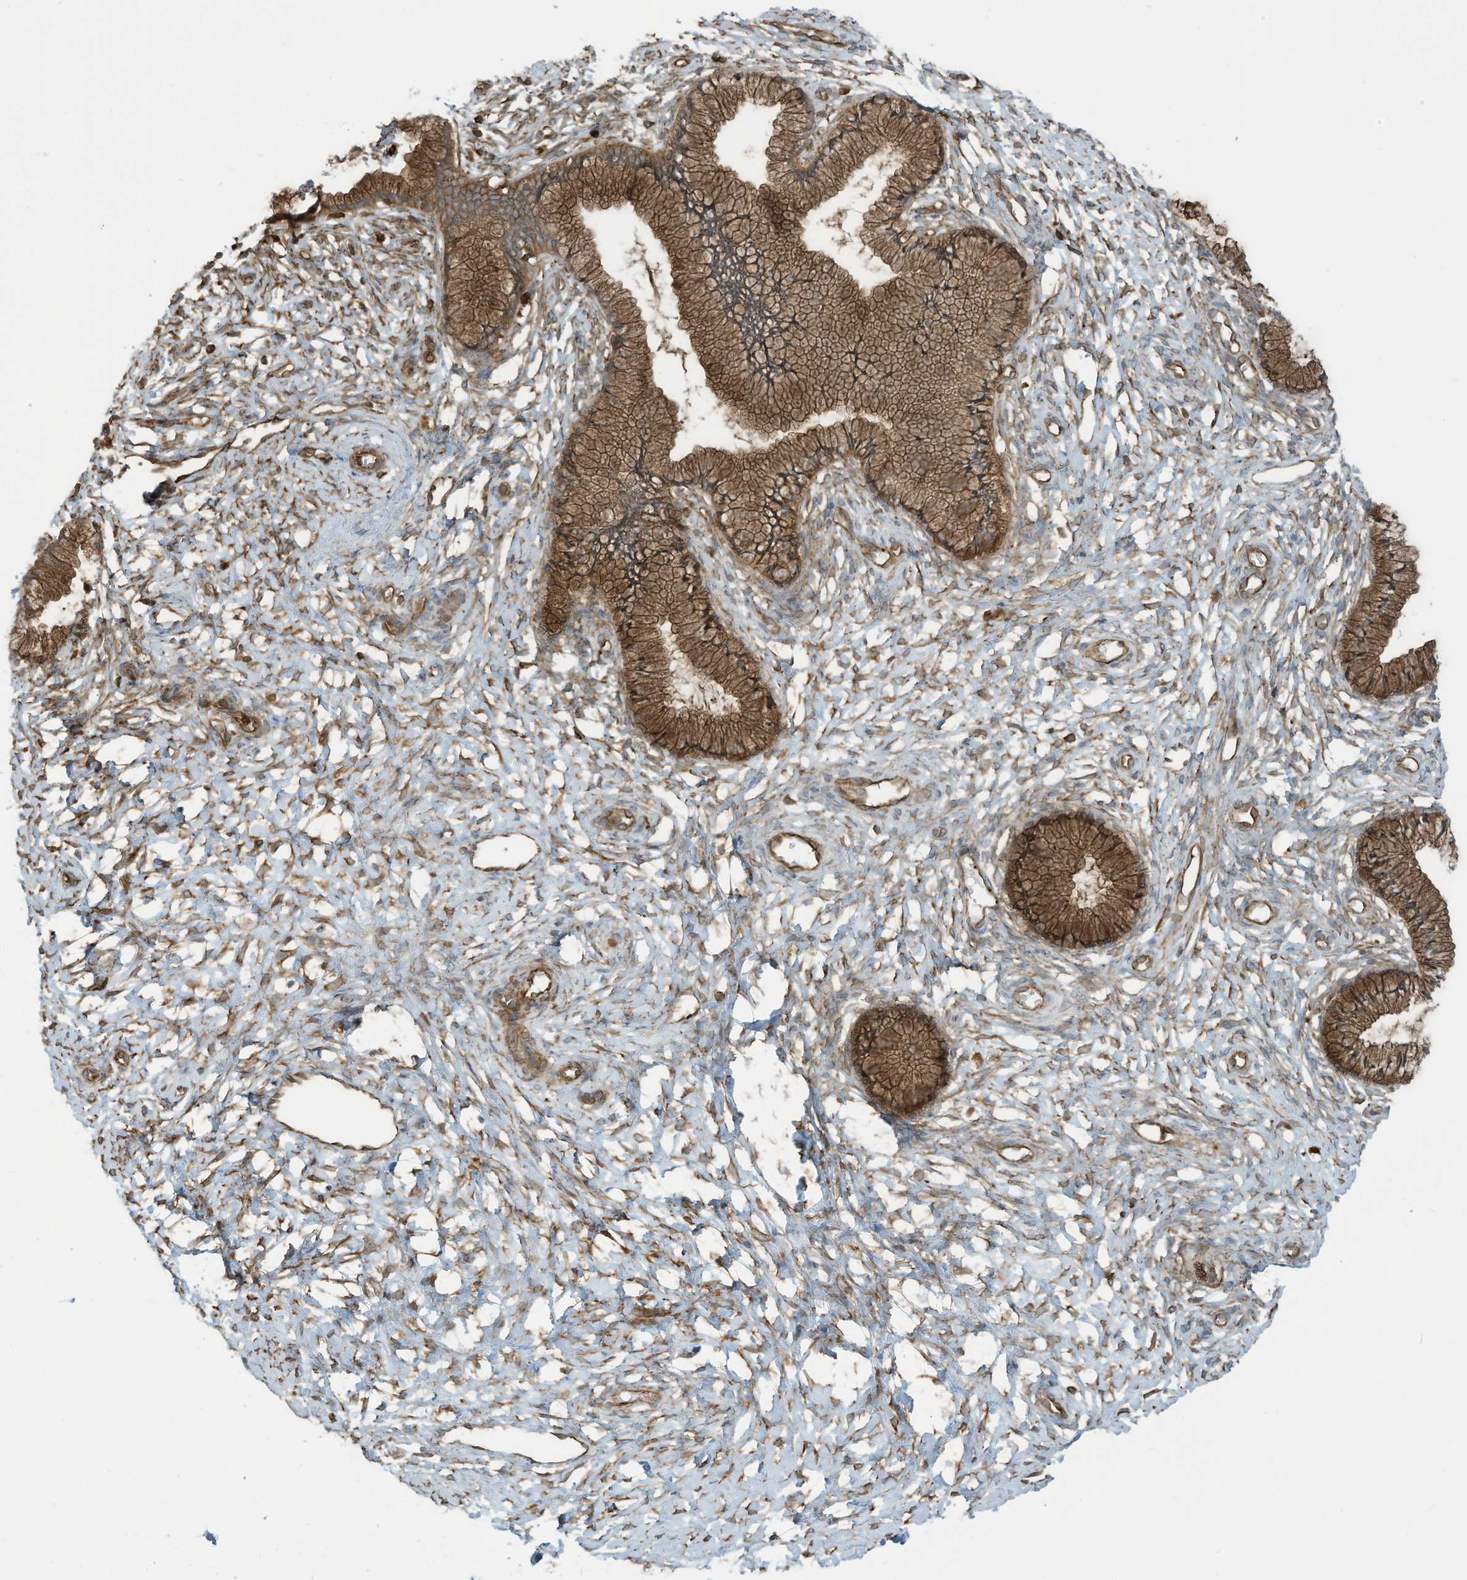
{"staining": {"intensity": "strong", "quantity": ">75%", "location": "cytoplasmic/membranous"}, "tissue": "cervix", "cell_type": "Glandular cells", "image_type": "normal", "snomed": [{"axis": "morphology", "description": "Normal tissue, NOS"}, {"axis": "topography", "description": "Cervix"}], "caption": "The histopathology image displays a brown stain indicating the presence of a protein in the cytoplasmic/membranous of glandular cells in cervix. Nuclei are stained in blue.", "gene": "SLC9A2", "patient": {"sex": "female", "age": 36}}